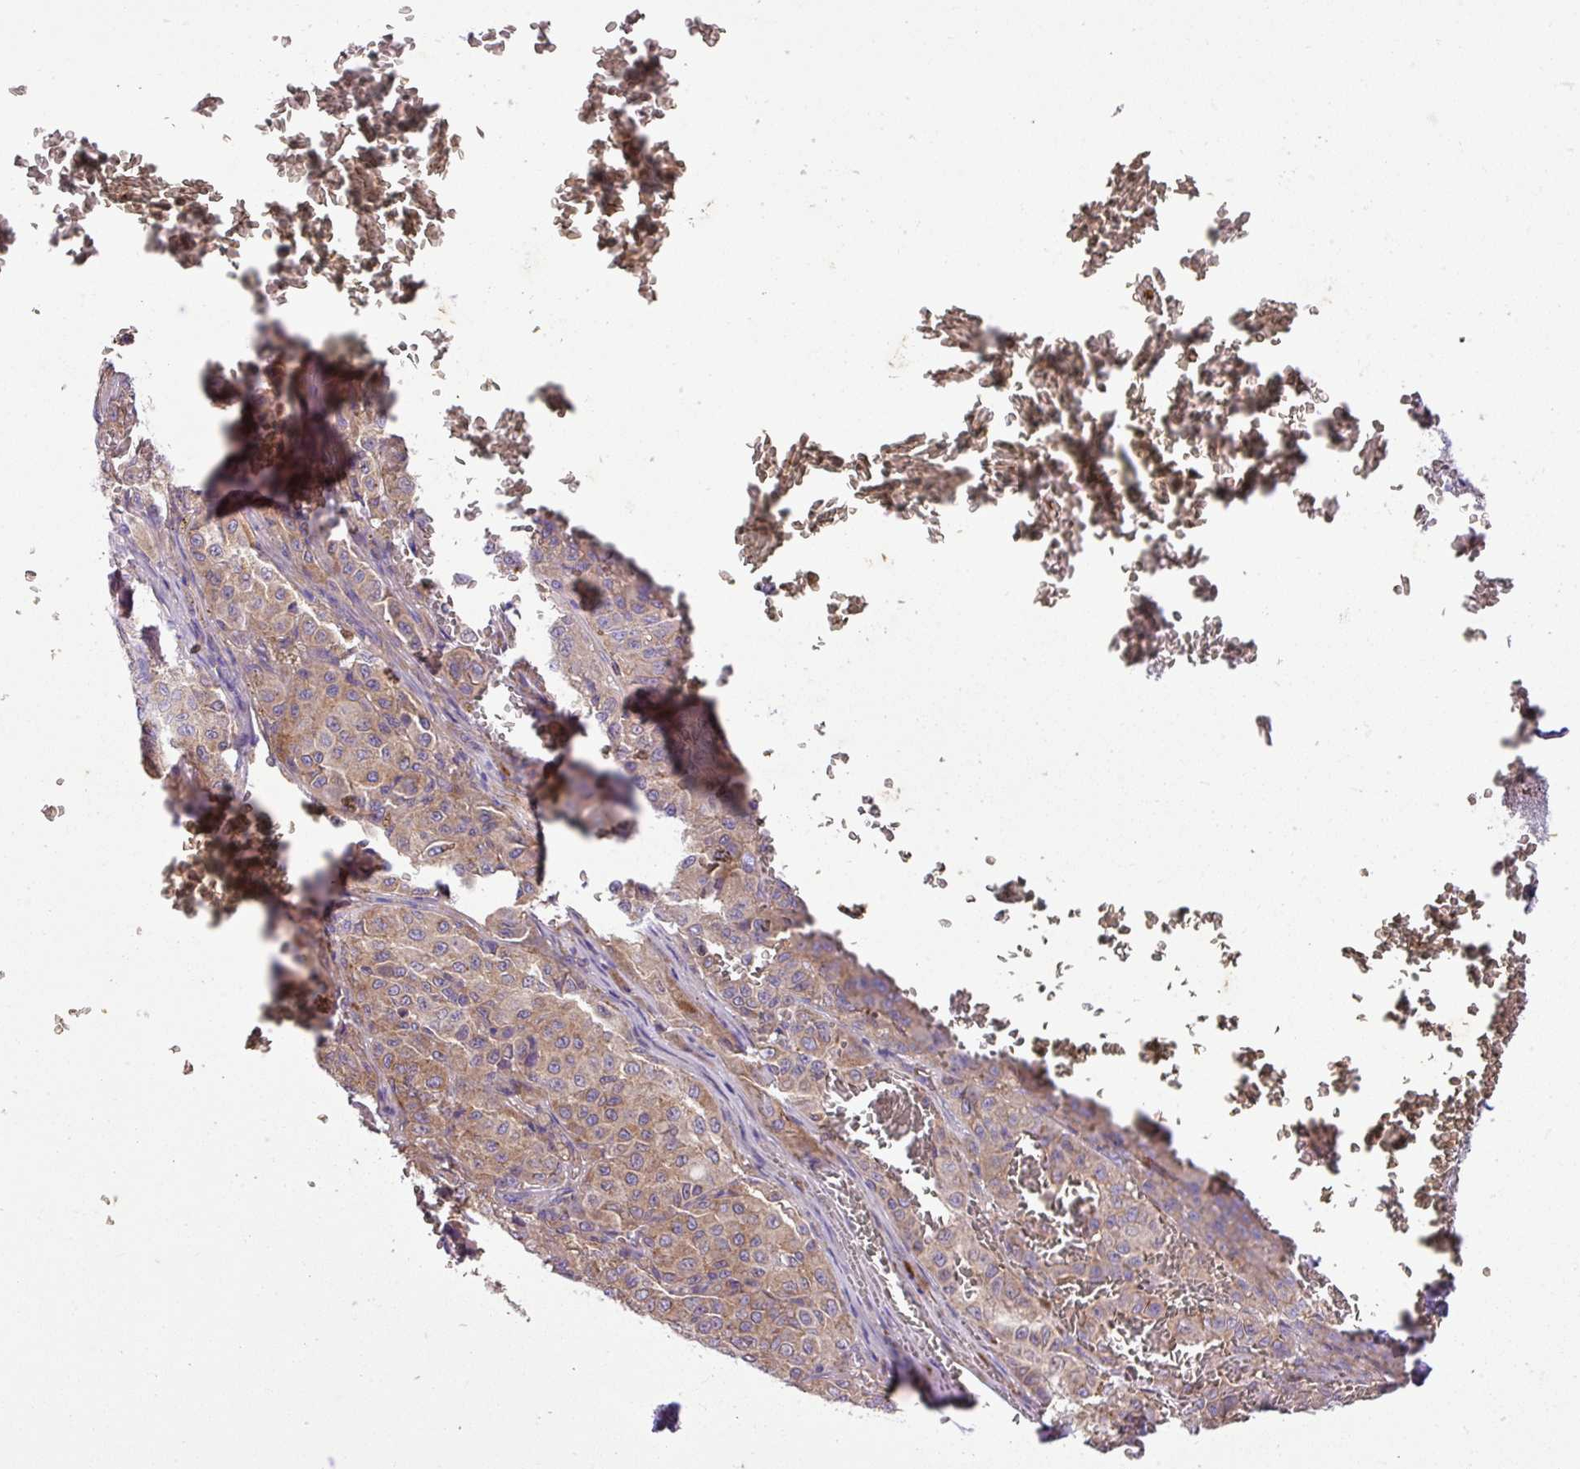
{"staining": {"intensity": "weak", "quantity": "25%-75%", "location": "cytoplasmic/membranous"}, "tissue": "melanoma", "cell_type": "Tumor cells", "image_type": "cancer", "snomed": [{"axis": "morphology", "description": "Malignant melanoma, NOS"}, {"axis": "topography", "description": "Skin"}], "caption": "Weak cytoplasmic/membranous protein expression is identified in about 25%-75% of tumor cells in malignant melanoma.", "gene": "SLC23A2", "patient": {"sex": "female", "age": 63}}